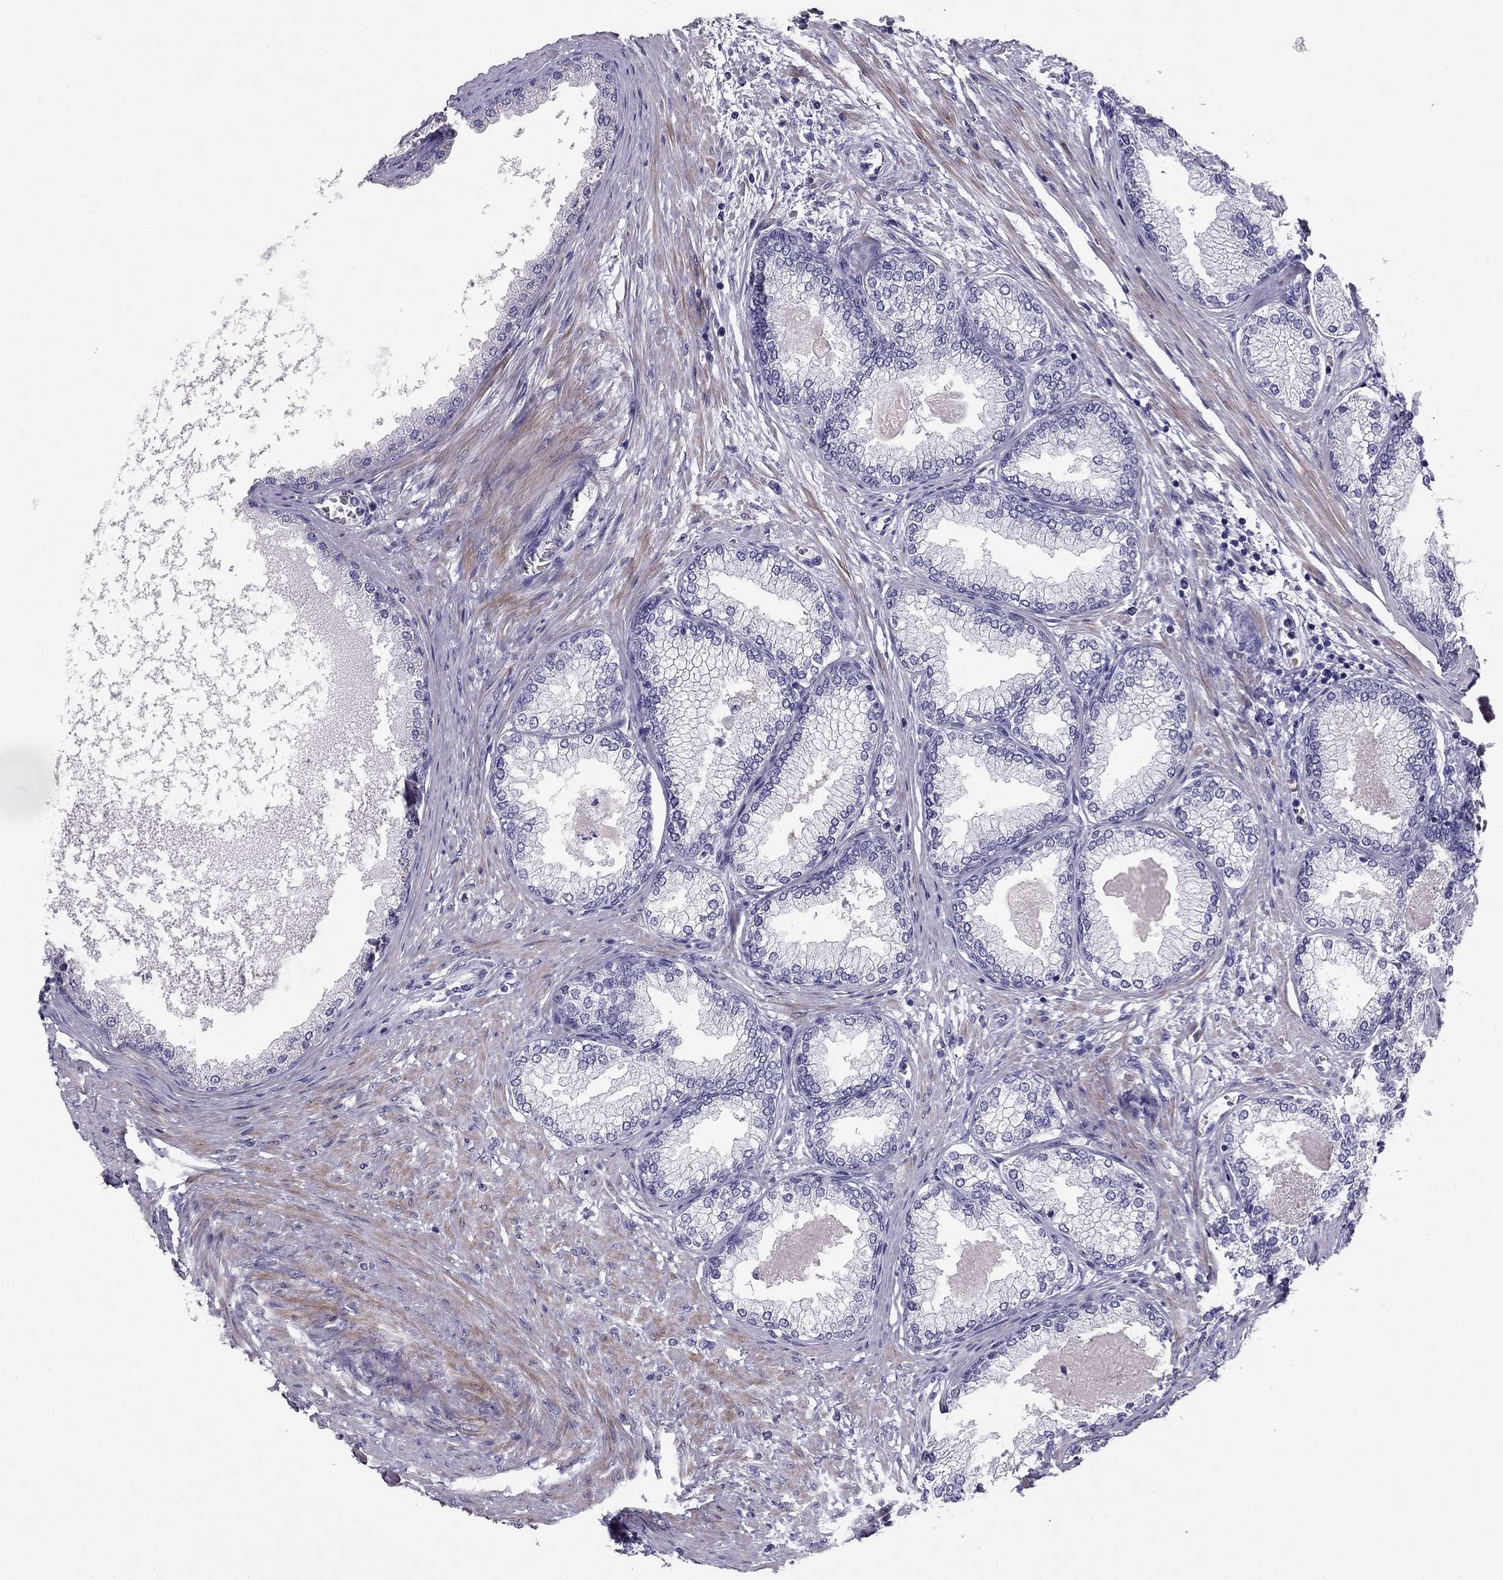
{"staining": {"intensity": "negative", "quantity": "none", "location": "none"}, "tissue": "prostate", "cell_type": "Glandular cells", "image_type": "normal", "snomed": [{"axis": "morphology", "description": "Normal tissue, NOS"}, {"axis": "topography", "description": "Prostate"}], "caption": "This is an immunohistochemistry (IHC) photomicrograph of benign human prostate. There is no expression in glandular cells.", "gene": "LMTK3", "patient": {"sex": "male", "age": 72}}